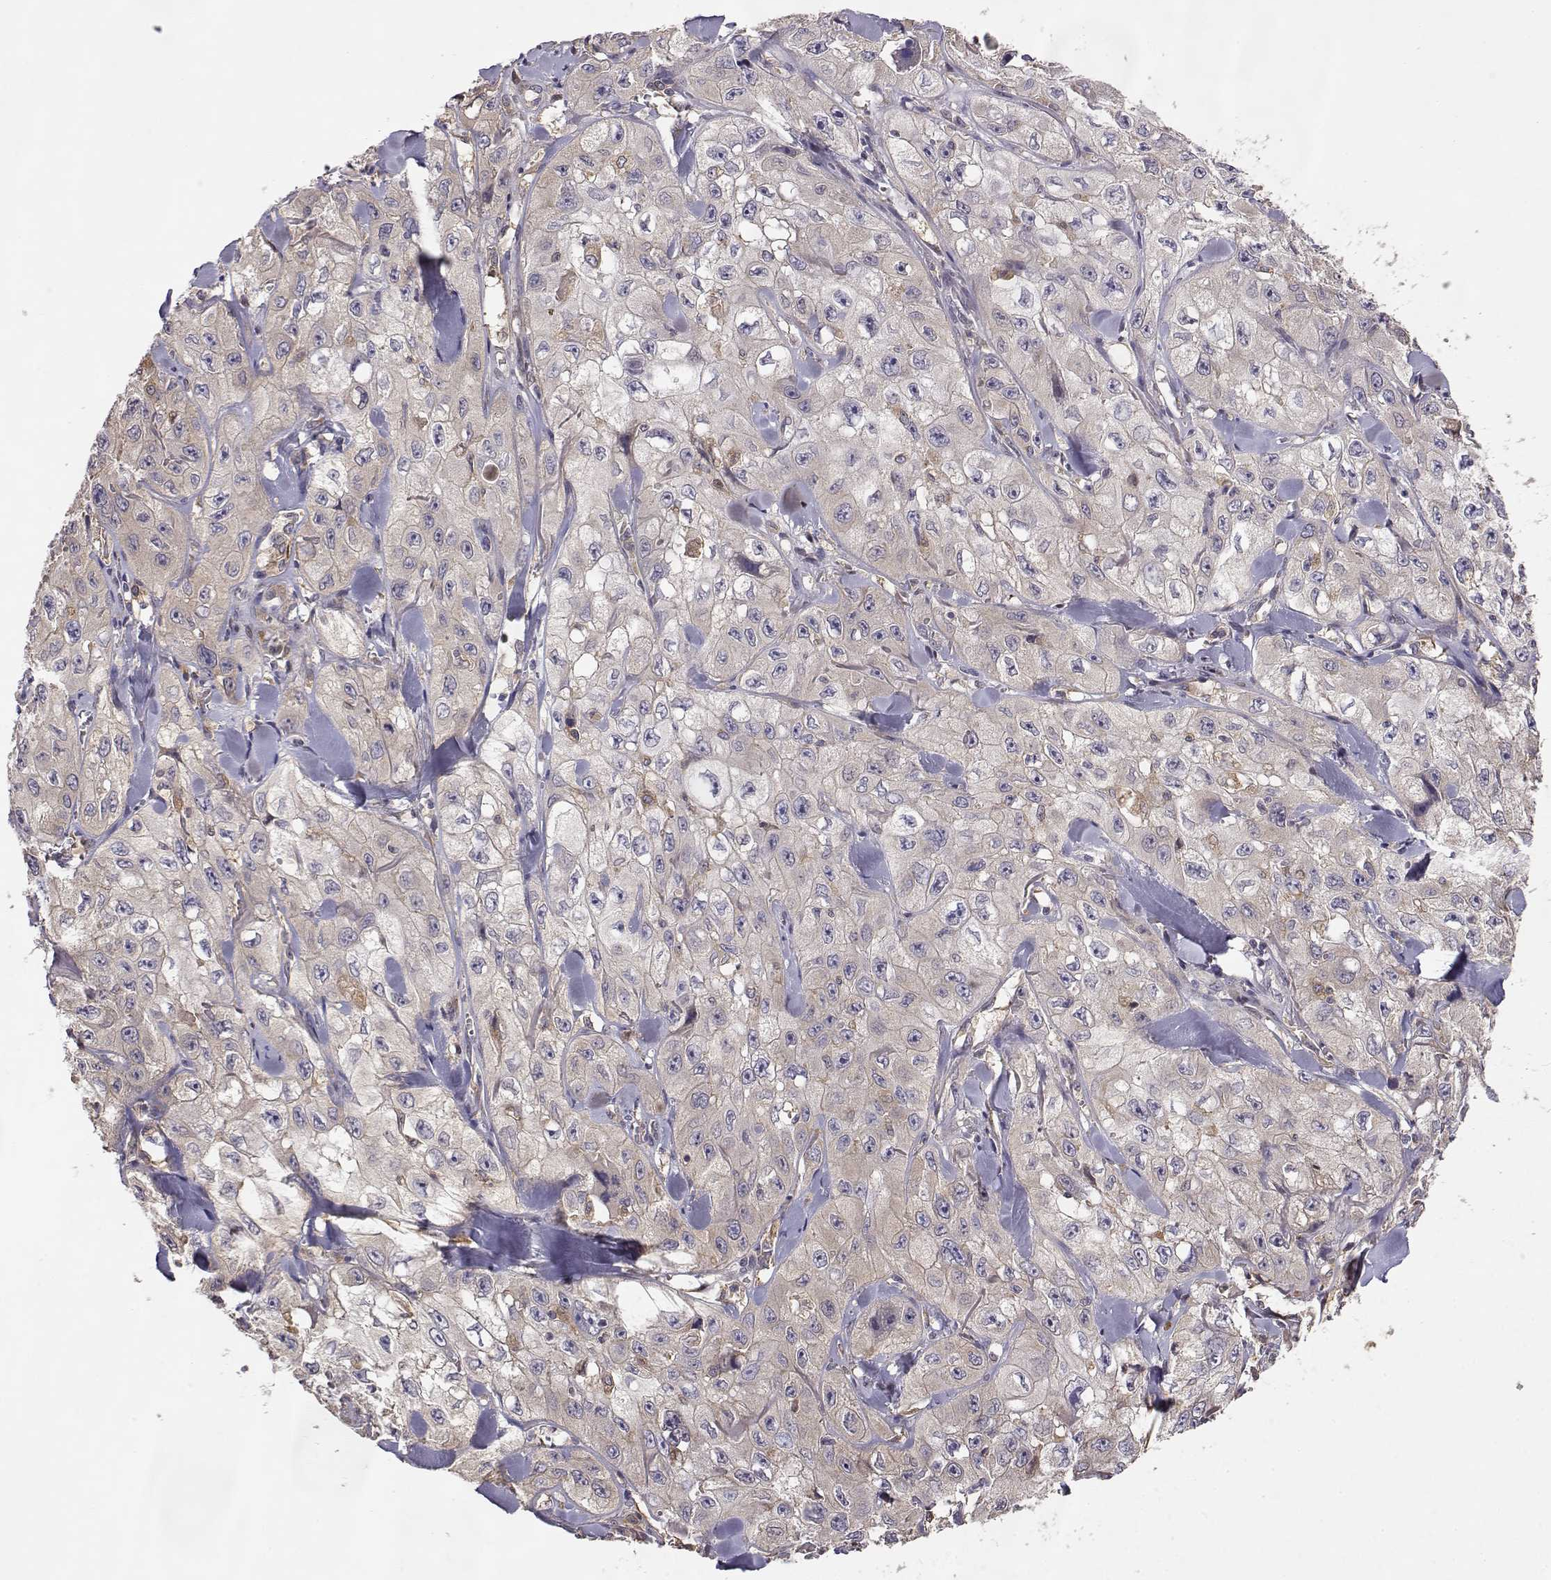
{"staining": {"intensity": "weak", "quantity": "25%-75%", "location": "cytoplasmic/membranous"}, "tissue": "skin cancer", "cell_type": "Tumor cells", "image_type": "cancer", "snomed": [{"axis": "morphology", "description": "Squamous cell carcinoma, NOS"}, {"axis": "topography", "description": "Skin"}, {"axis": "topography", "description": "Subcutis"}], "caption": "High-magnification brightfield microscopy of skin squamous cell carcinoma stained with DAB (brown) and counterstained with hematoxylin (blue). tumor cells exhibit weak cytoplasmic/membranous expression is seen in approximately25%-75% of cells. The staining was performed using DAB to visualize the protein expression in brown, while the nuclei were stained in blue with hematoxylin (Magnification: 20x).", "gene": "CRIM1", "patient": {"sex": "male", "age": 73}}